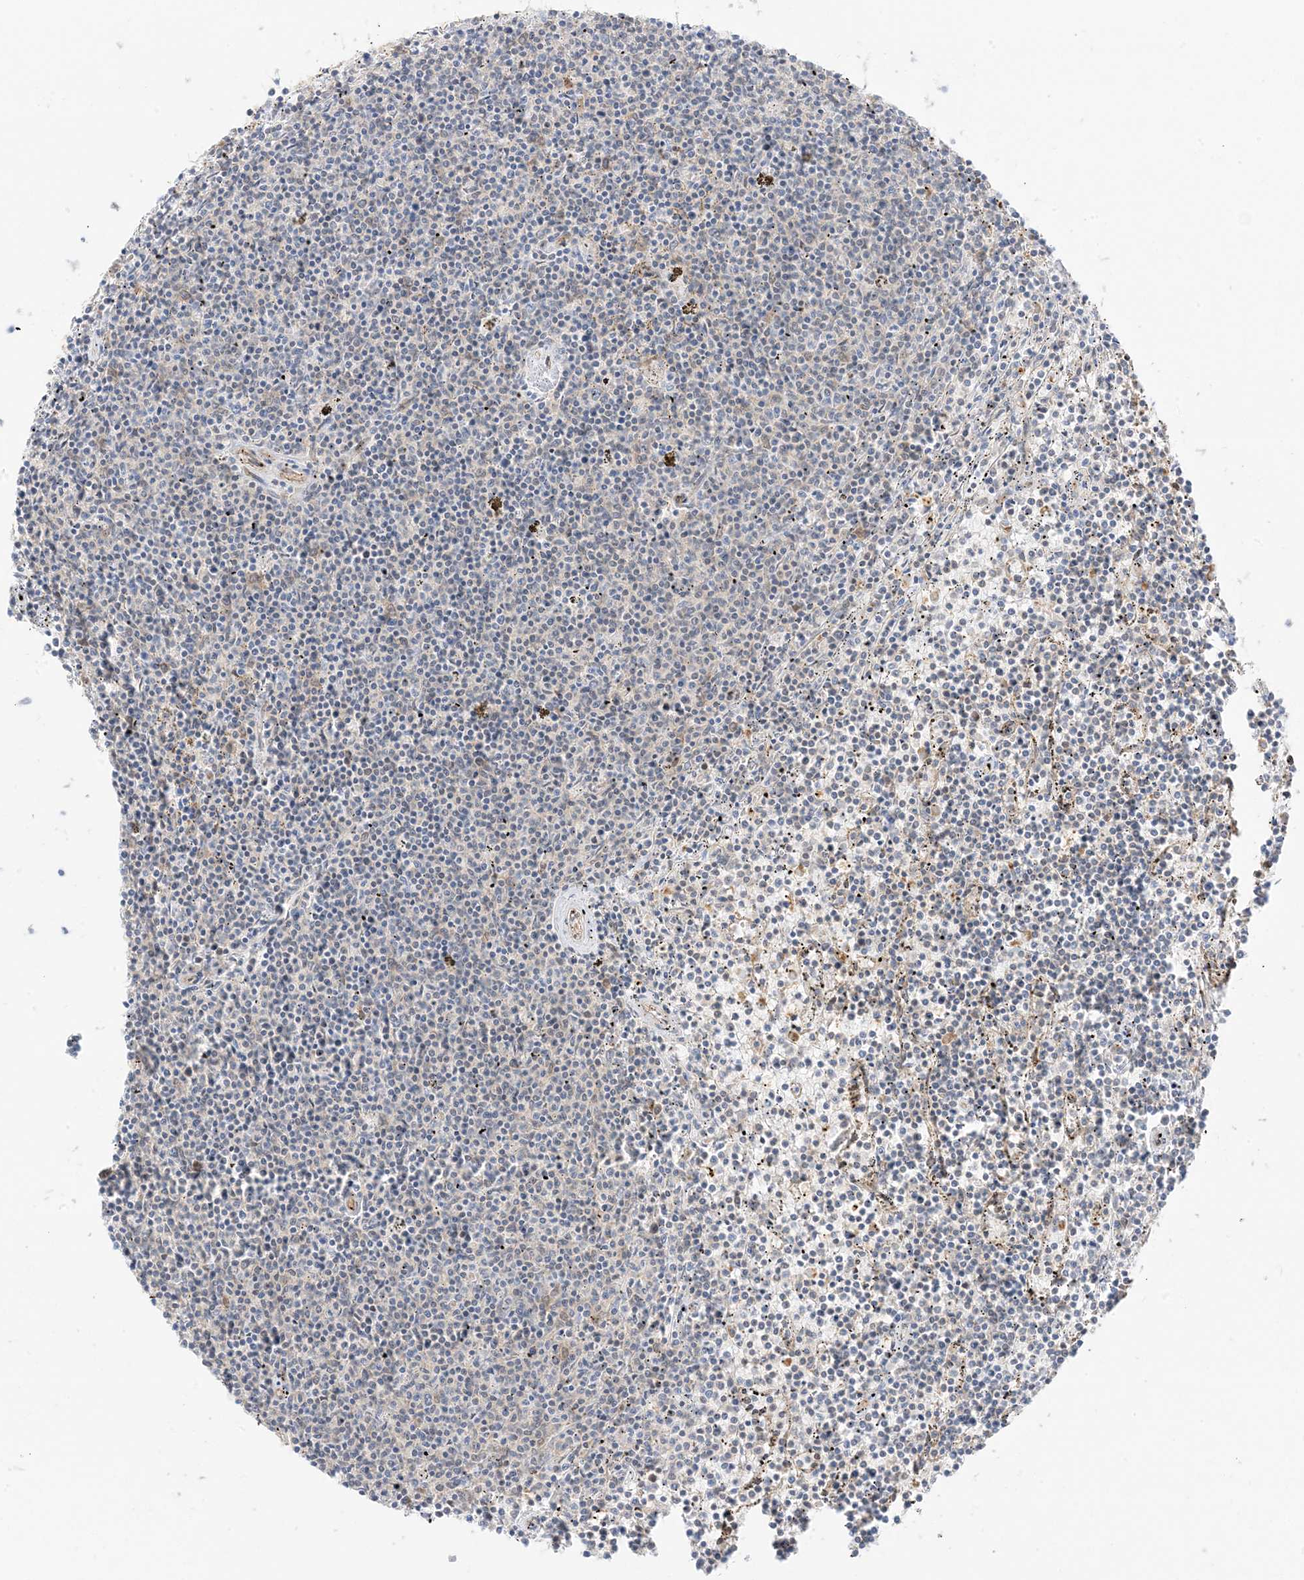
{"staining": {"intensity": "negative", "quantity": "none", "location": "none"}, "tissue": "lymphoma", "cell_type": "Tumor cells", "image_type": "cancer", "snomed": [{"axis": "morphology", "description": "Malignant lymphoma, non-Hodgkin's type, Low grade"}, {"axis": "topography", "description": "Spleen"}], "caption": "Immunohistochemistry (IHC) image of neoplastic tissue: human malignant lymphoma, non-Hodgkin's type (low-grade) stained with DAB displays no significant protein staining in tumor cells.", "gene": "UBAP2L", "patient": {"sex": "female", "age": 50}}